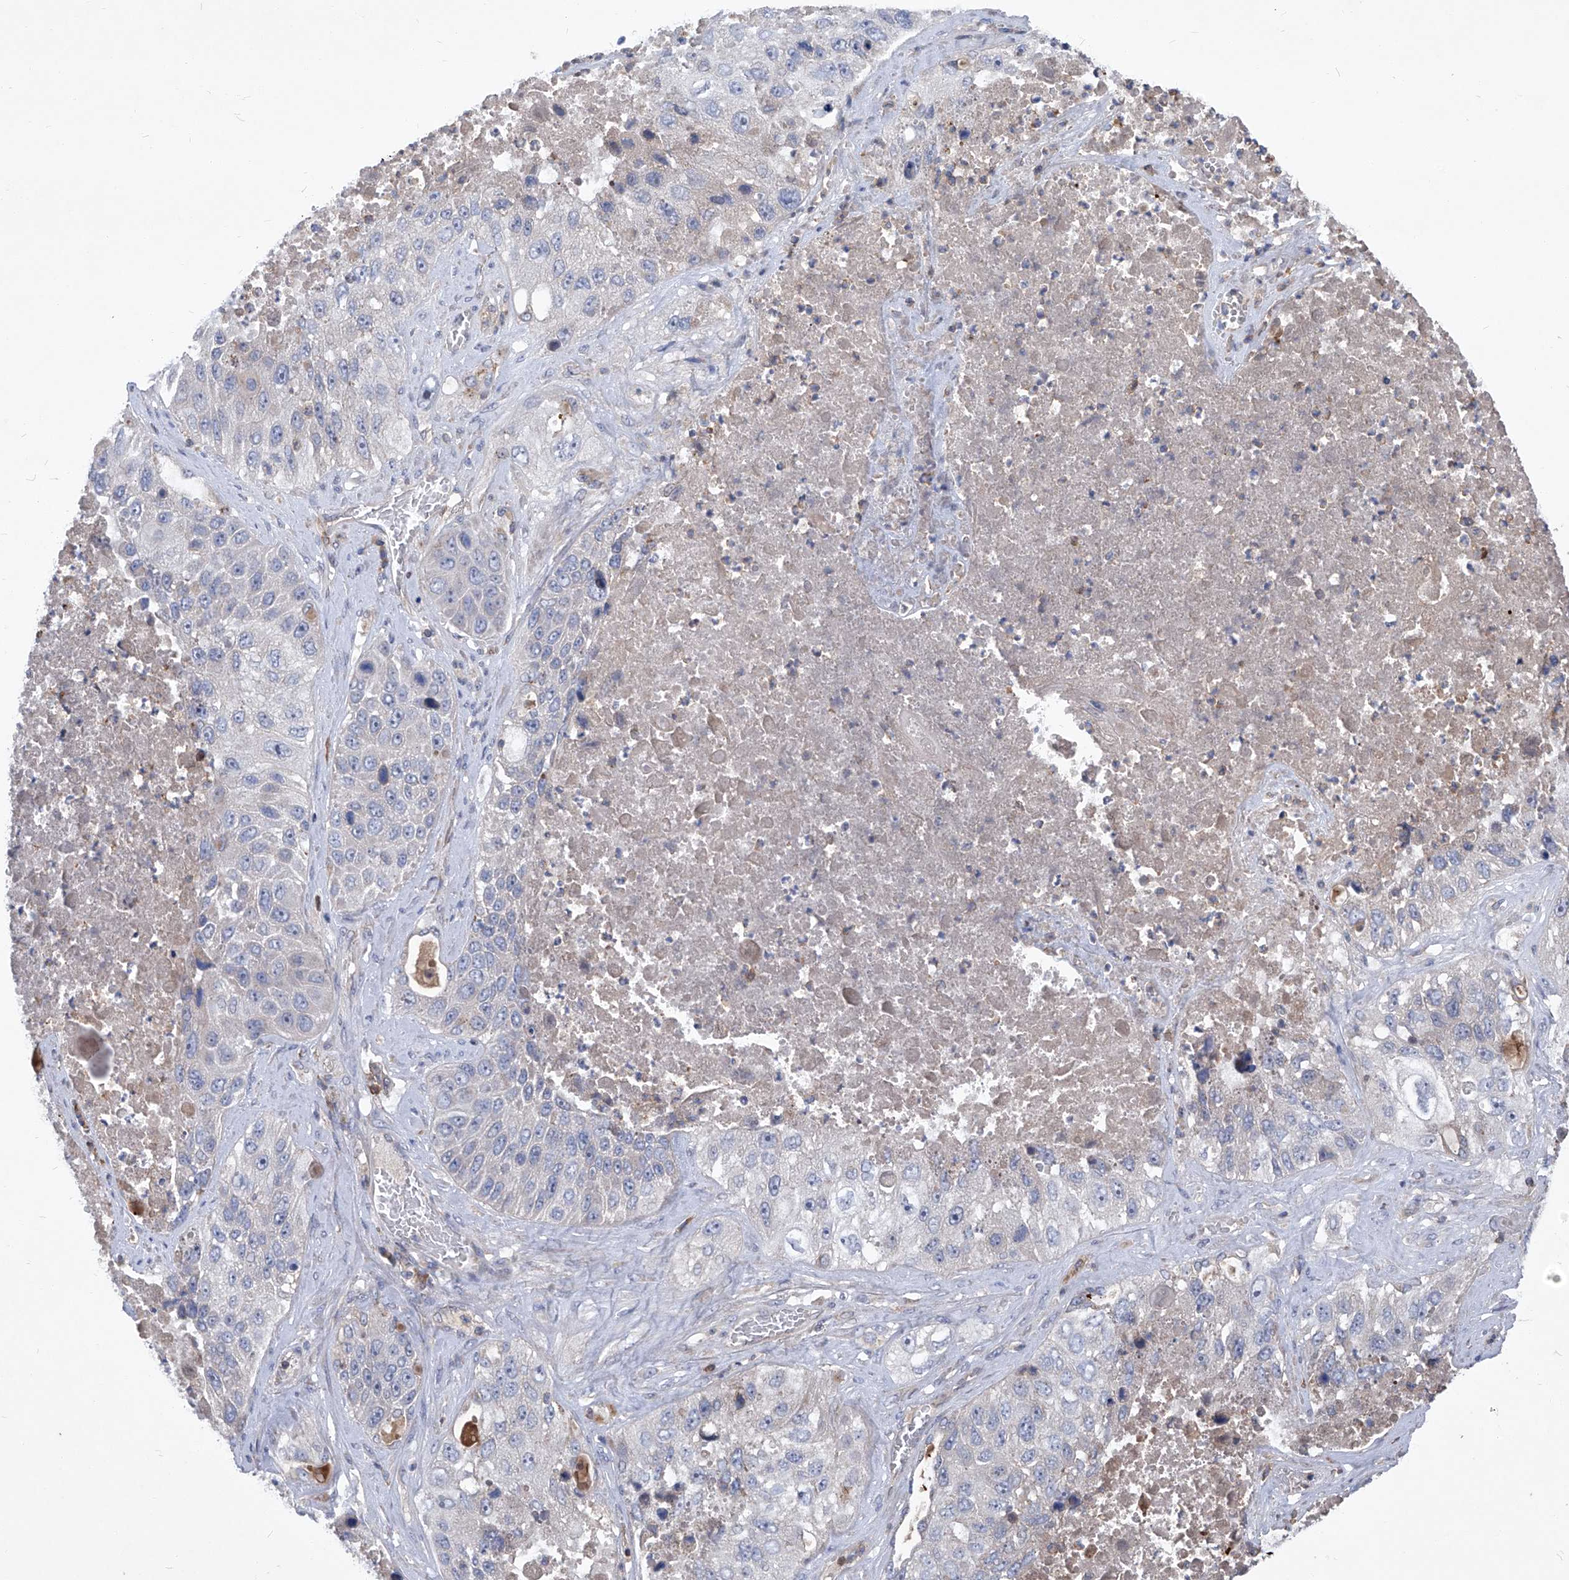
{"staining": {"intensity": "negative", "quantity": "none", "location": "none"}, "tissue": "lung cancer", "cell_type": "Tumor cells", "image_type": "cancer", "snomed": [{"axis": "morphology", "description": "Squamous cell carcinoma, NOS"}, {"axis": "topography", "description": "Lung"}], "caption": "Immunohistochemical staining of human lung cancer shows no significant expression in tumor cells.", "gene": "EPHA8", "patient": {"sex": "male", "age": 61}}